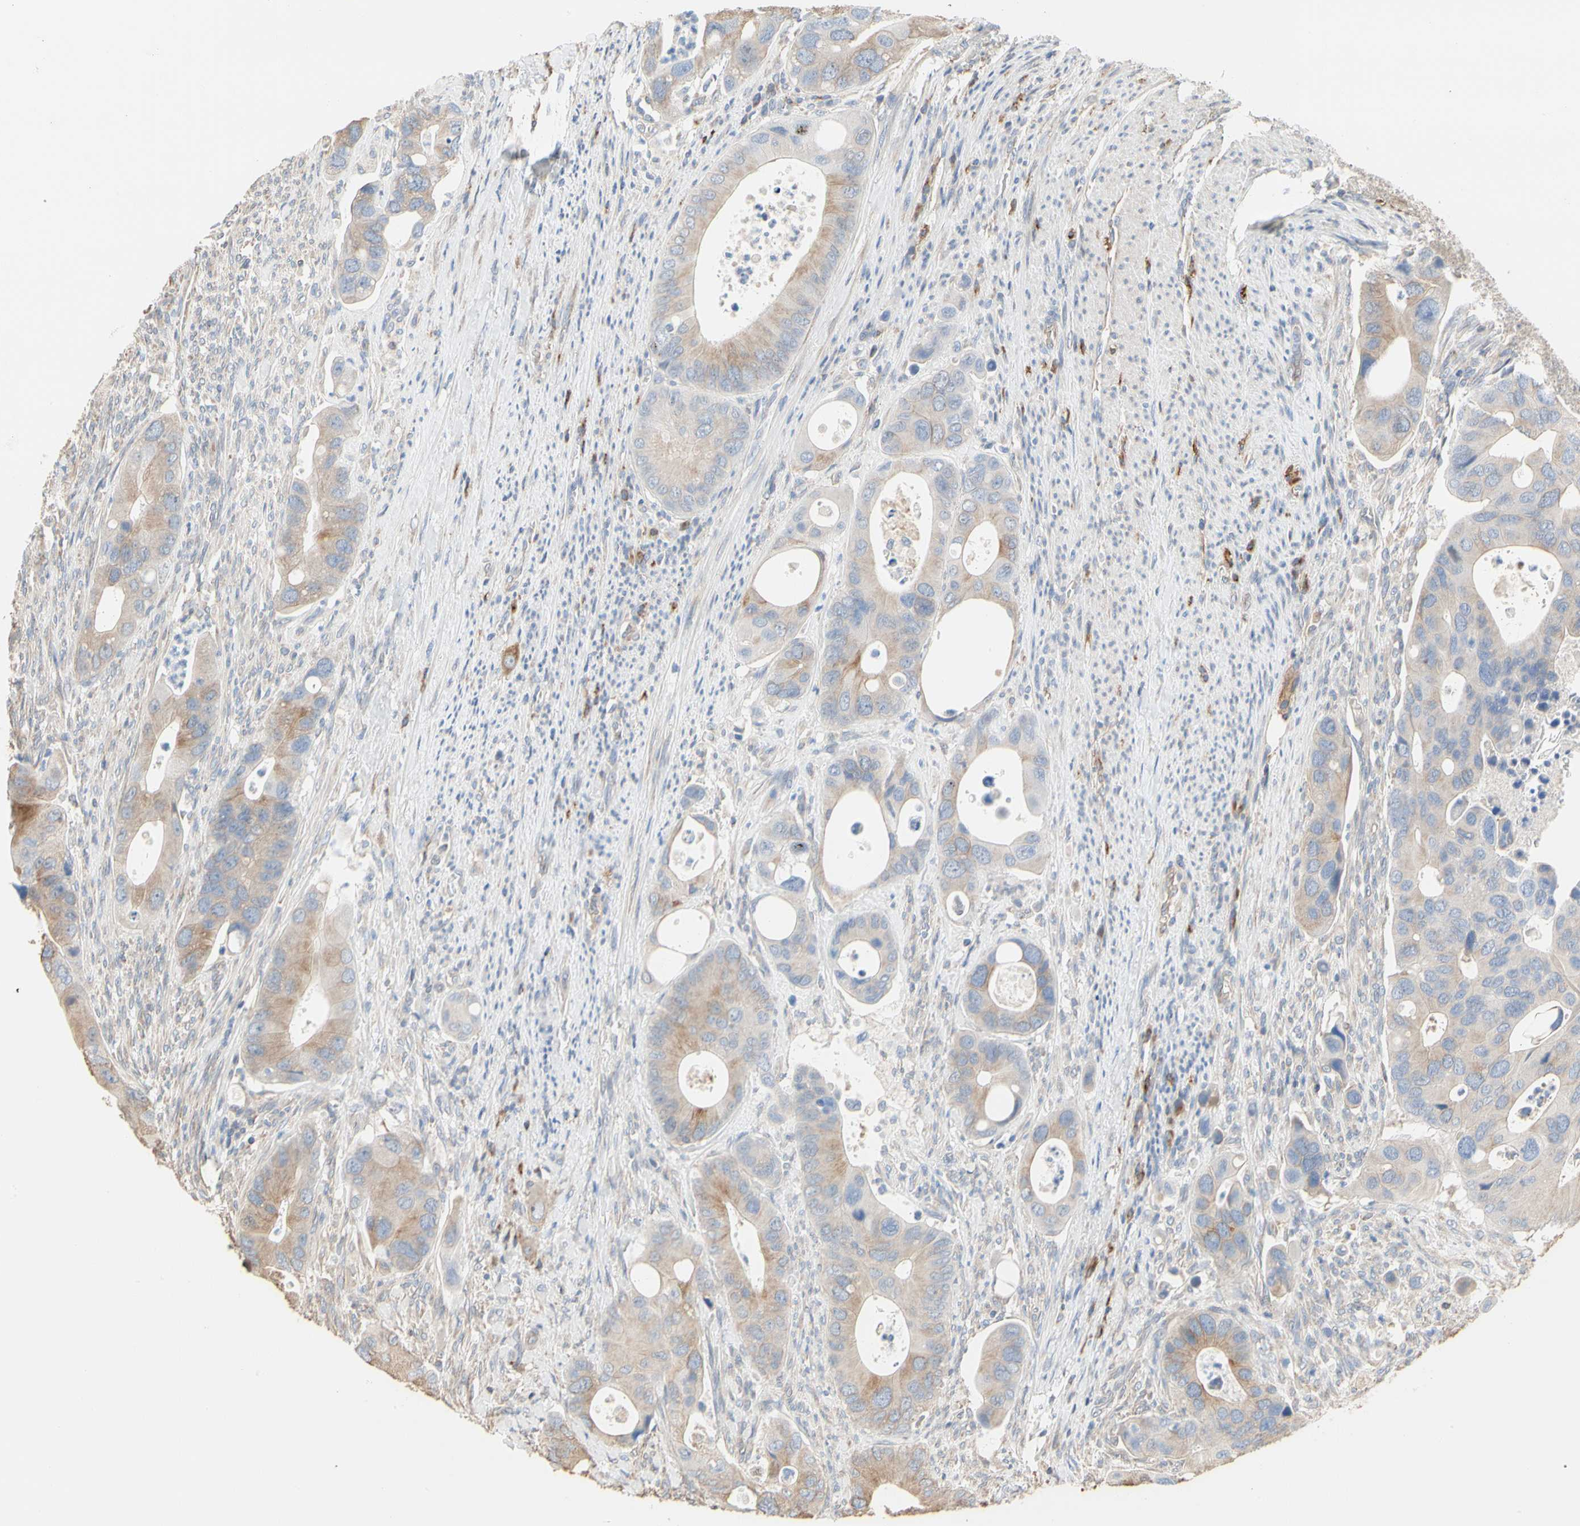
{"staining": {"intensity": "weak", "quantity": "25%-75%", "location": "cytoplasmic/membranous"}, "tissue": "colorectal cancer", "cell_type": "Tumor cells", "image_type": "cancer", "snomed": [{"axis": "morphology", "description": "Adenocarcinoma, NOS"}, {"axis": "topography", "description": "Rectum"}], "caption": "Immunohistochemistry (IHC) photomicrograph of neoplastic tissue: human colorectal cancer (adenocarcinoma) stained using immunohistochemistry demonstrates low levels of weak protein expression localized specifically in the cytoplasmic/membranous of tumor cells, appearing as a cytoplasmic/membranous brown color.", "gene": "TUBA1A", "patient": {"sex": "female", "age": 57}}